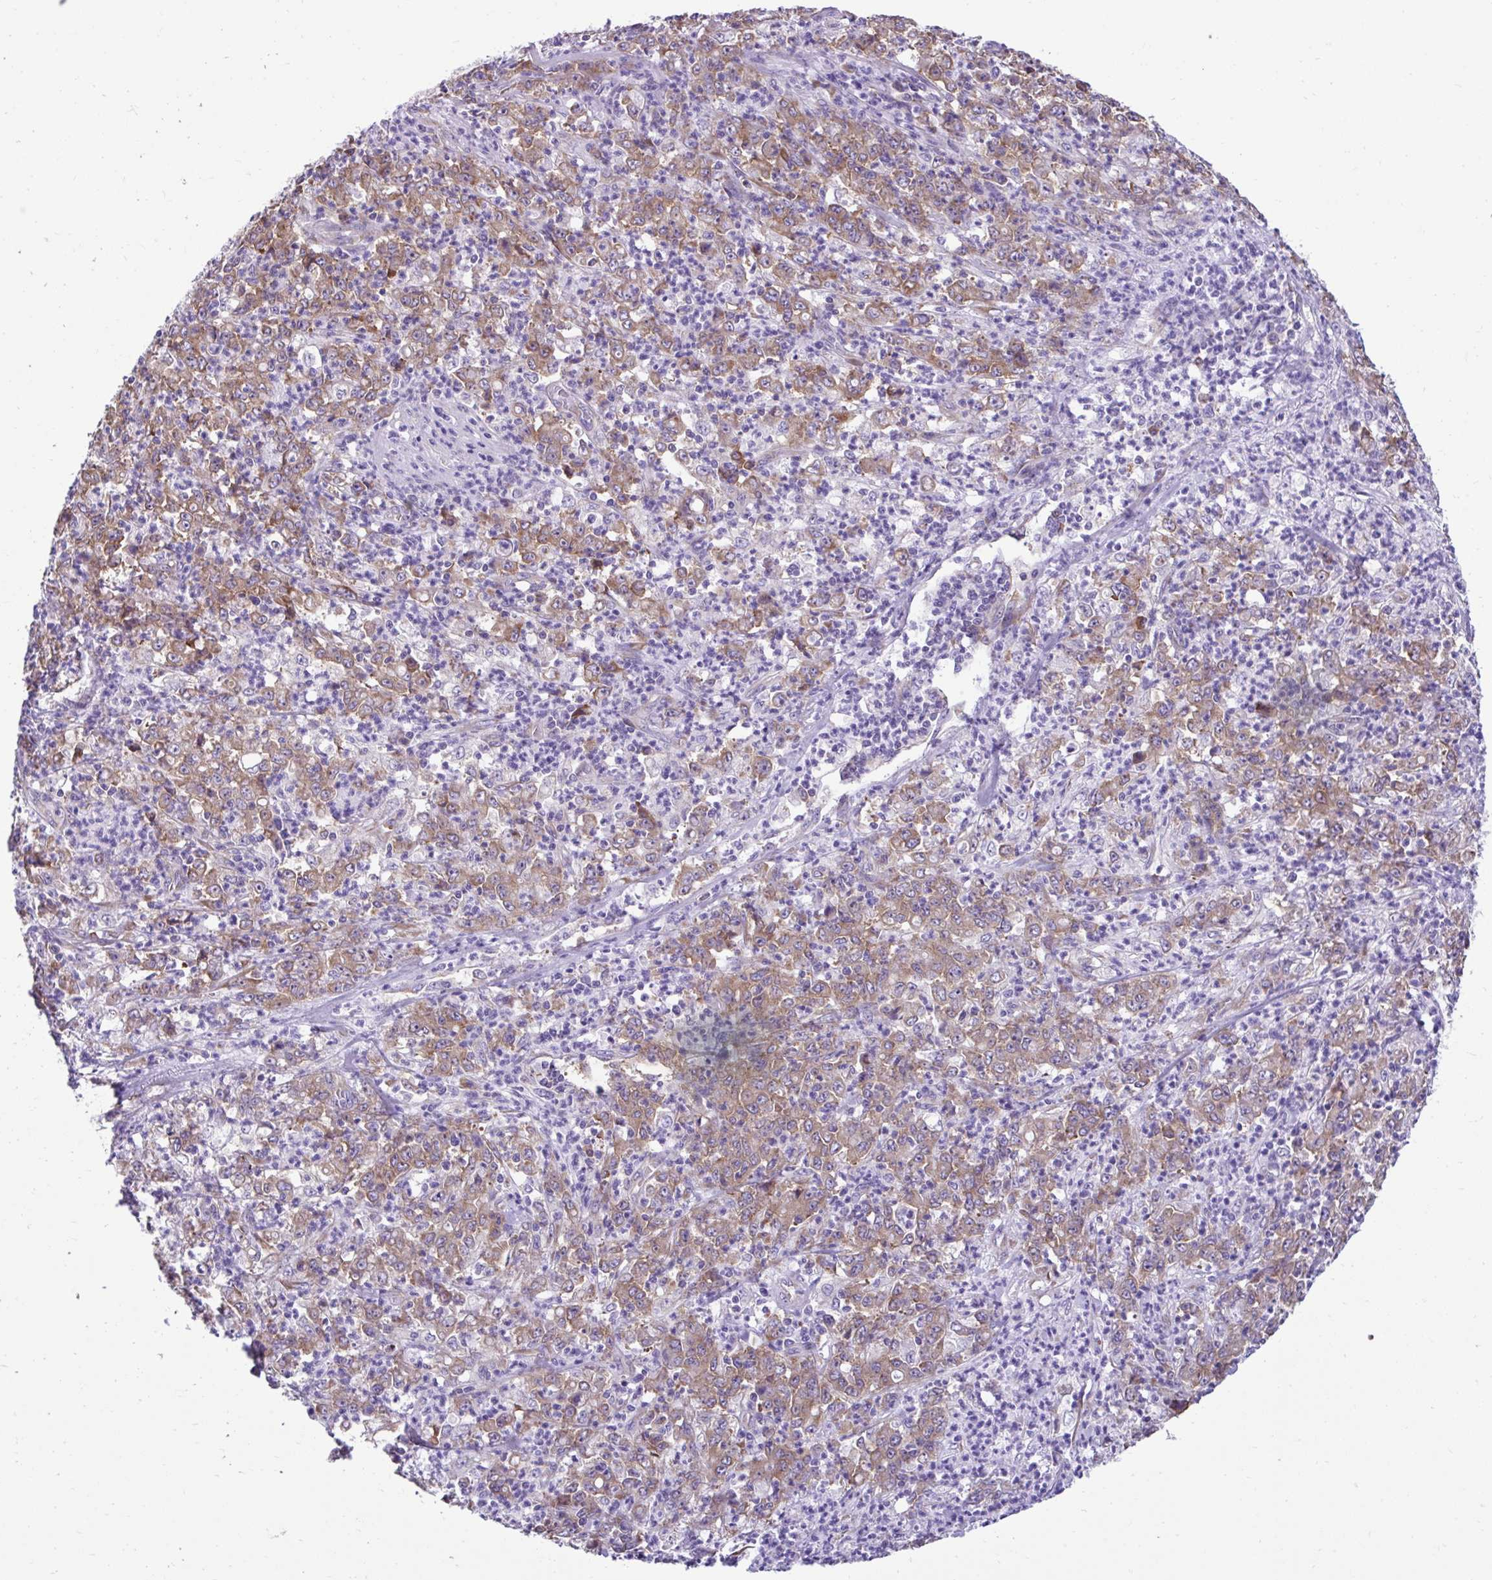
{"staining": {"intensity": "moderate", "quantity": "25%-75%", "location": "cytoplasmic/membranous"}, "tissue": "stomach cancer", "cell_type": "Tumor cells", "image_type": "cancer", "snomed": [{"axis": "morphology", "description": "Adenocarcinoma, NOS"}, {"axis": "topography", "description": "Stomach, lower"}], "caption": "Stomach cancer stained with IHC shows moderate cytoplasmic/membranous staining in approximately 25%-75% of tumor cells.", "gene": "RPL7", "patient": {"sex": "female", "age": 71}}